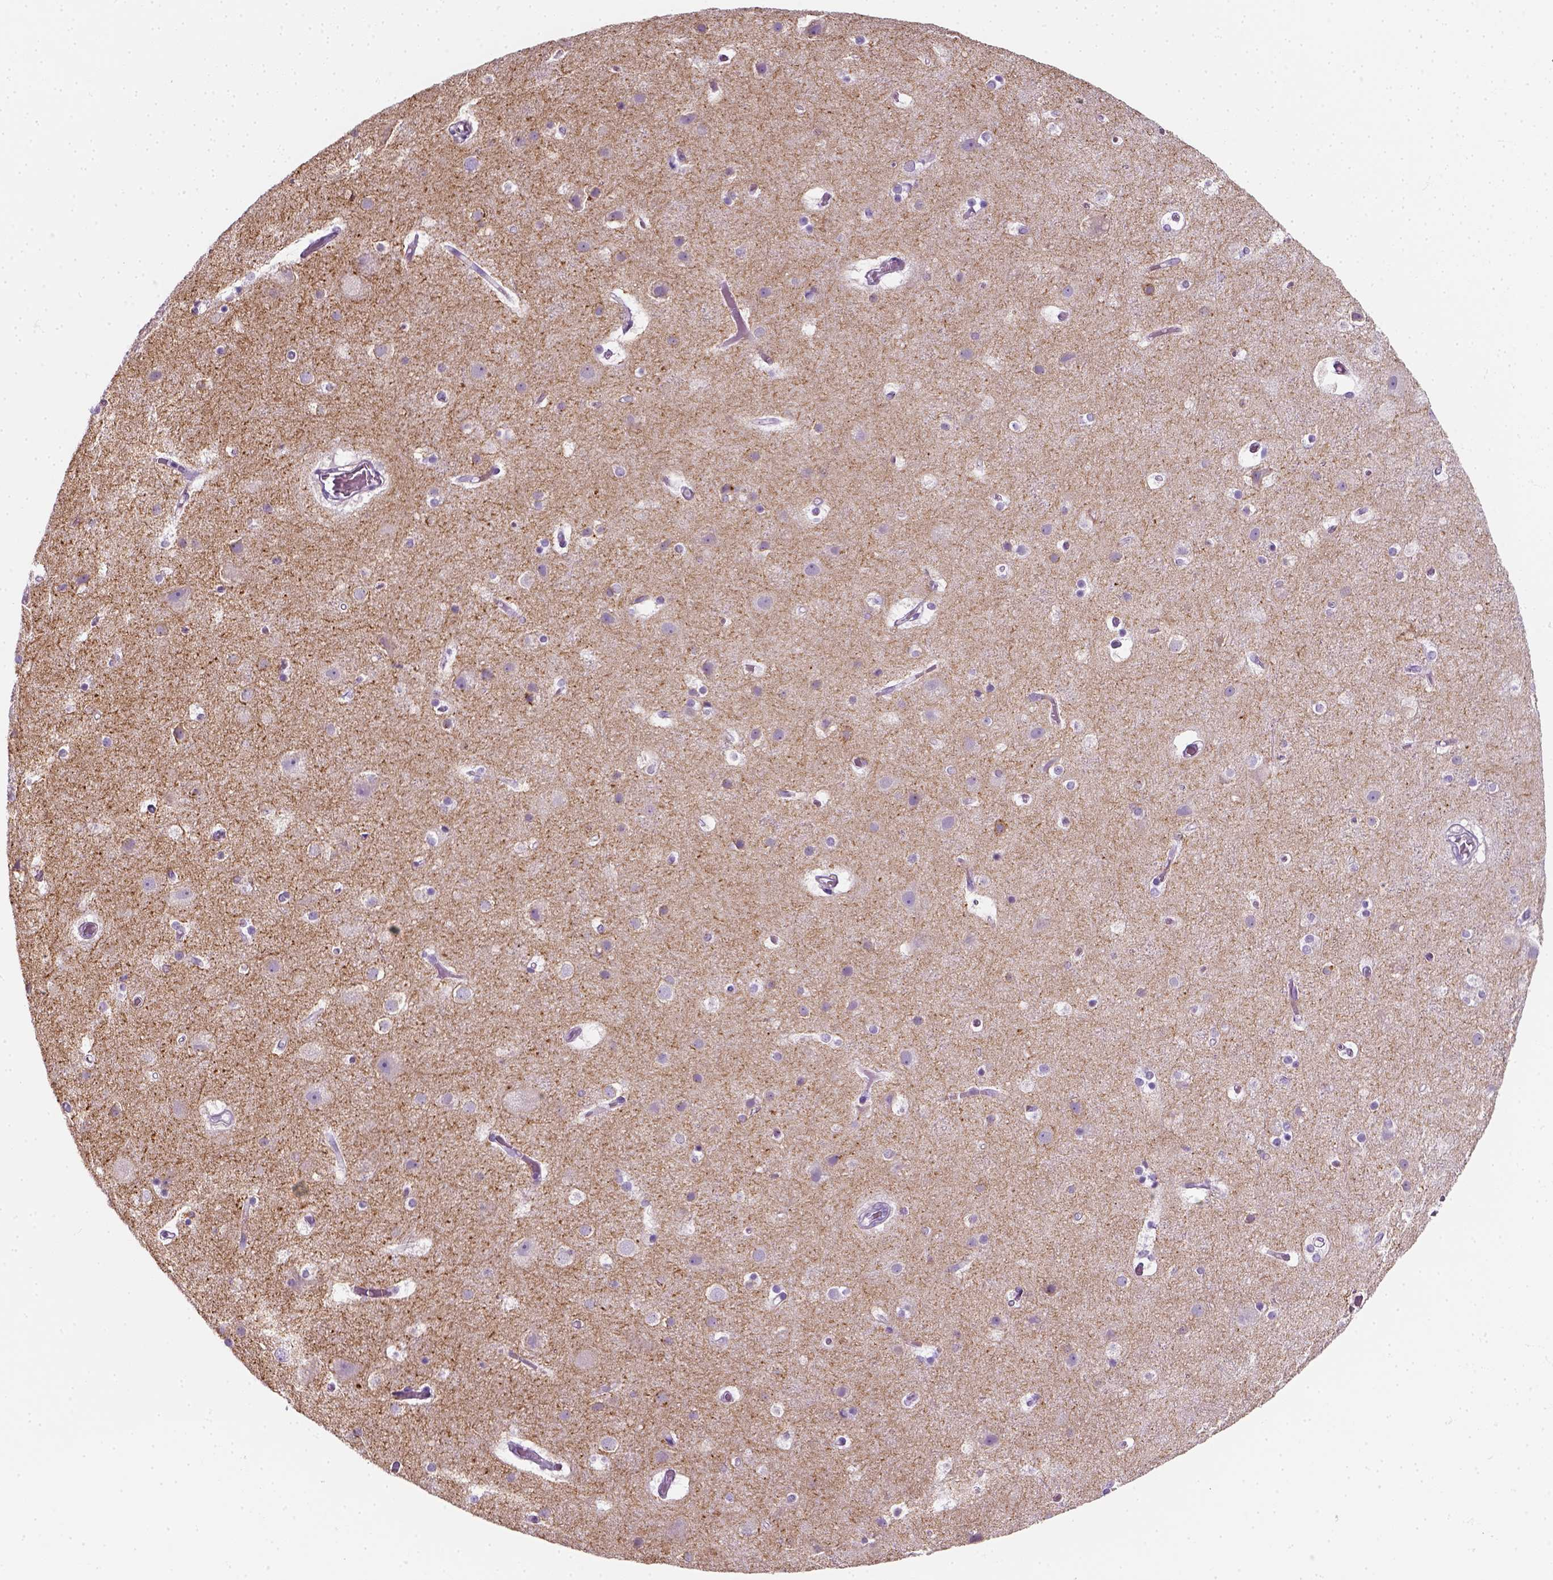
{"staining": {"intensity": "negative", "quantity": "none", "location": "none"}, "tissue": "cerebral cortex", "cell_type": "Endothelial cells", "image_type": "normal", "snomed": [{"axis": "morphology", "description": "Normal tissue, NOS"}, {"axis": "topography", "description": "Cerebral cortex"}], "caption": "Immunohistochemistry (IHC) micrograph of normal cerebral cortex stained for a protein (brown), which reveals no positivity in endothelial cells.", "gene": "SLC12A5", "patient": {"sex": "female", "age": 52}}